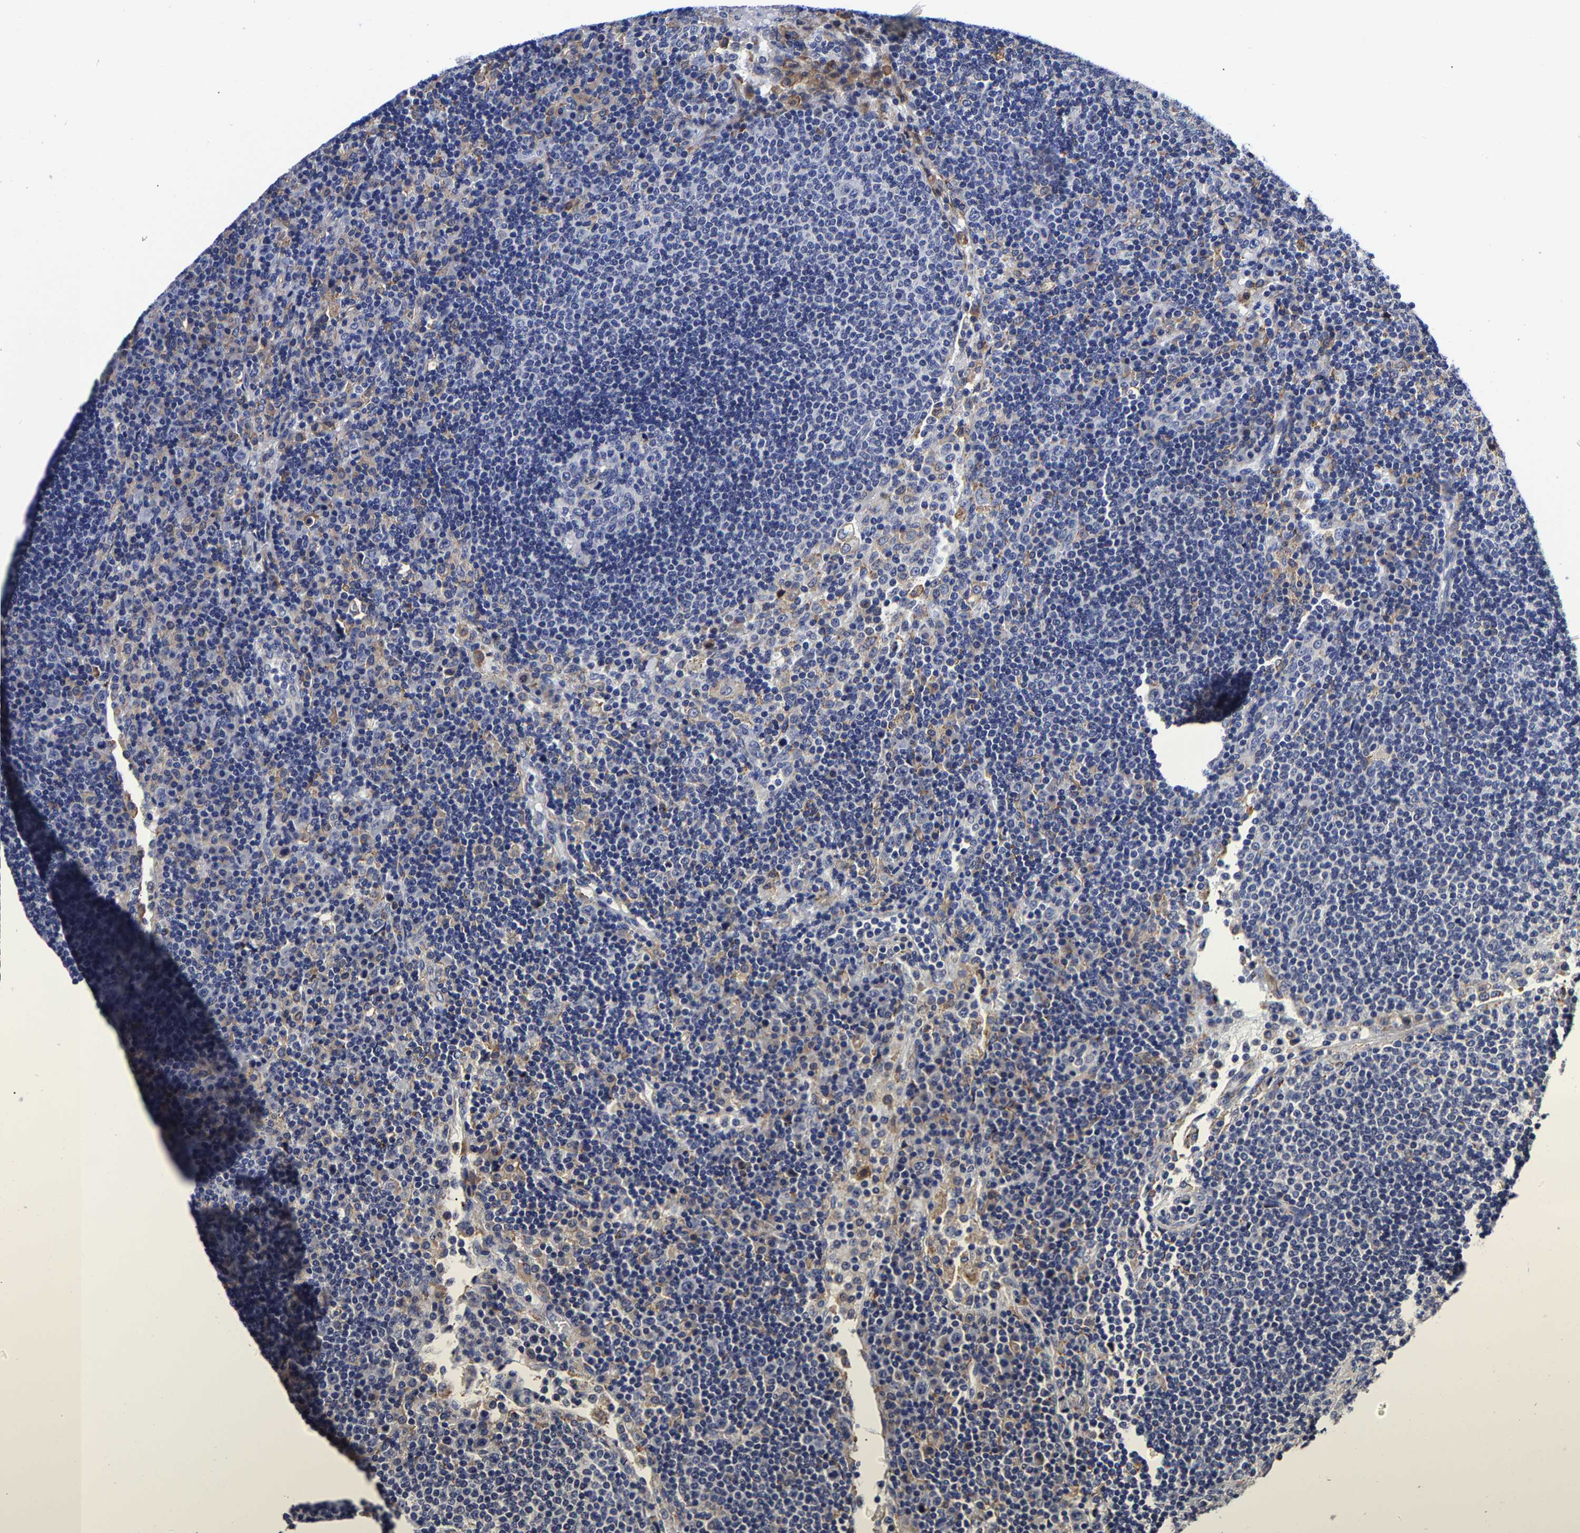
{"staining": {"intensity": "negative", "quantity": "none", "location": "none"}, "tissue": "lymph node", "cell_type": "Germinal center cells", "image_type": "normal", "snomed": [{"axis": "morphology", "description": "Normal tissue, NOS"}, {"axis": "topography", "description": "Lymph node"}], "caption": "The image shows no staining of germinal center cells in unremarkable lymph node.", "gene": "AASS", "patient": {"sex": "female", "age": 53}}